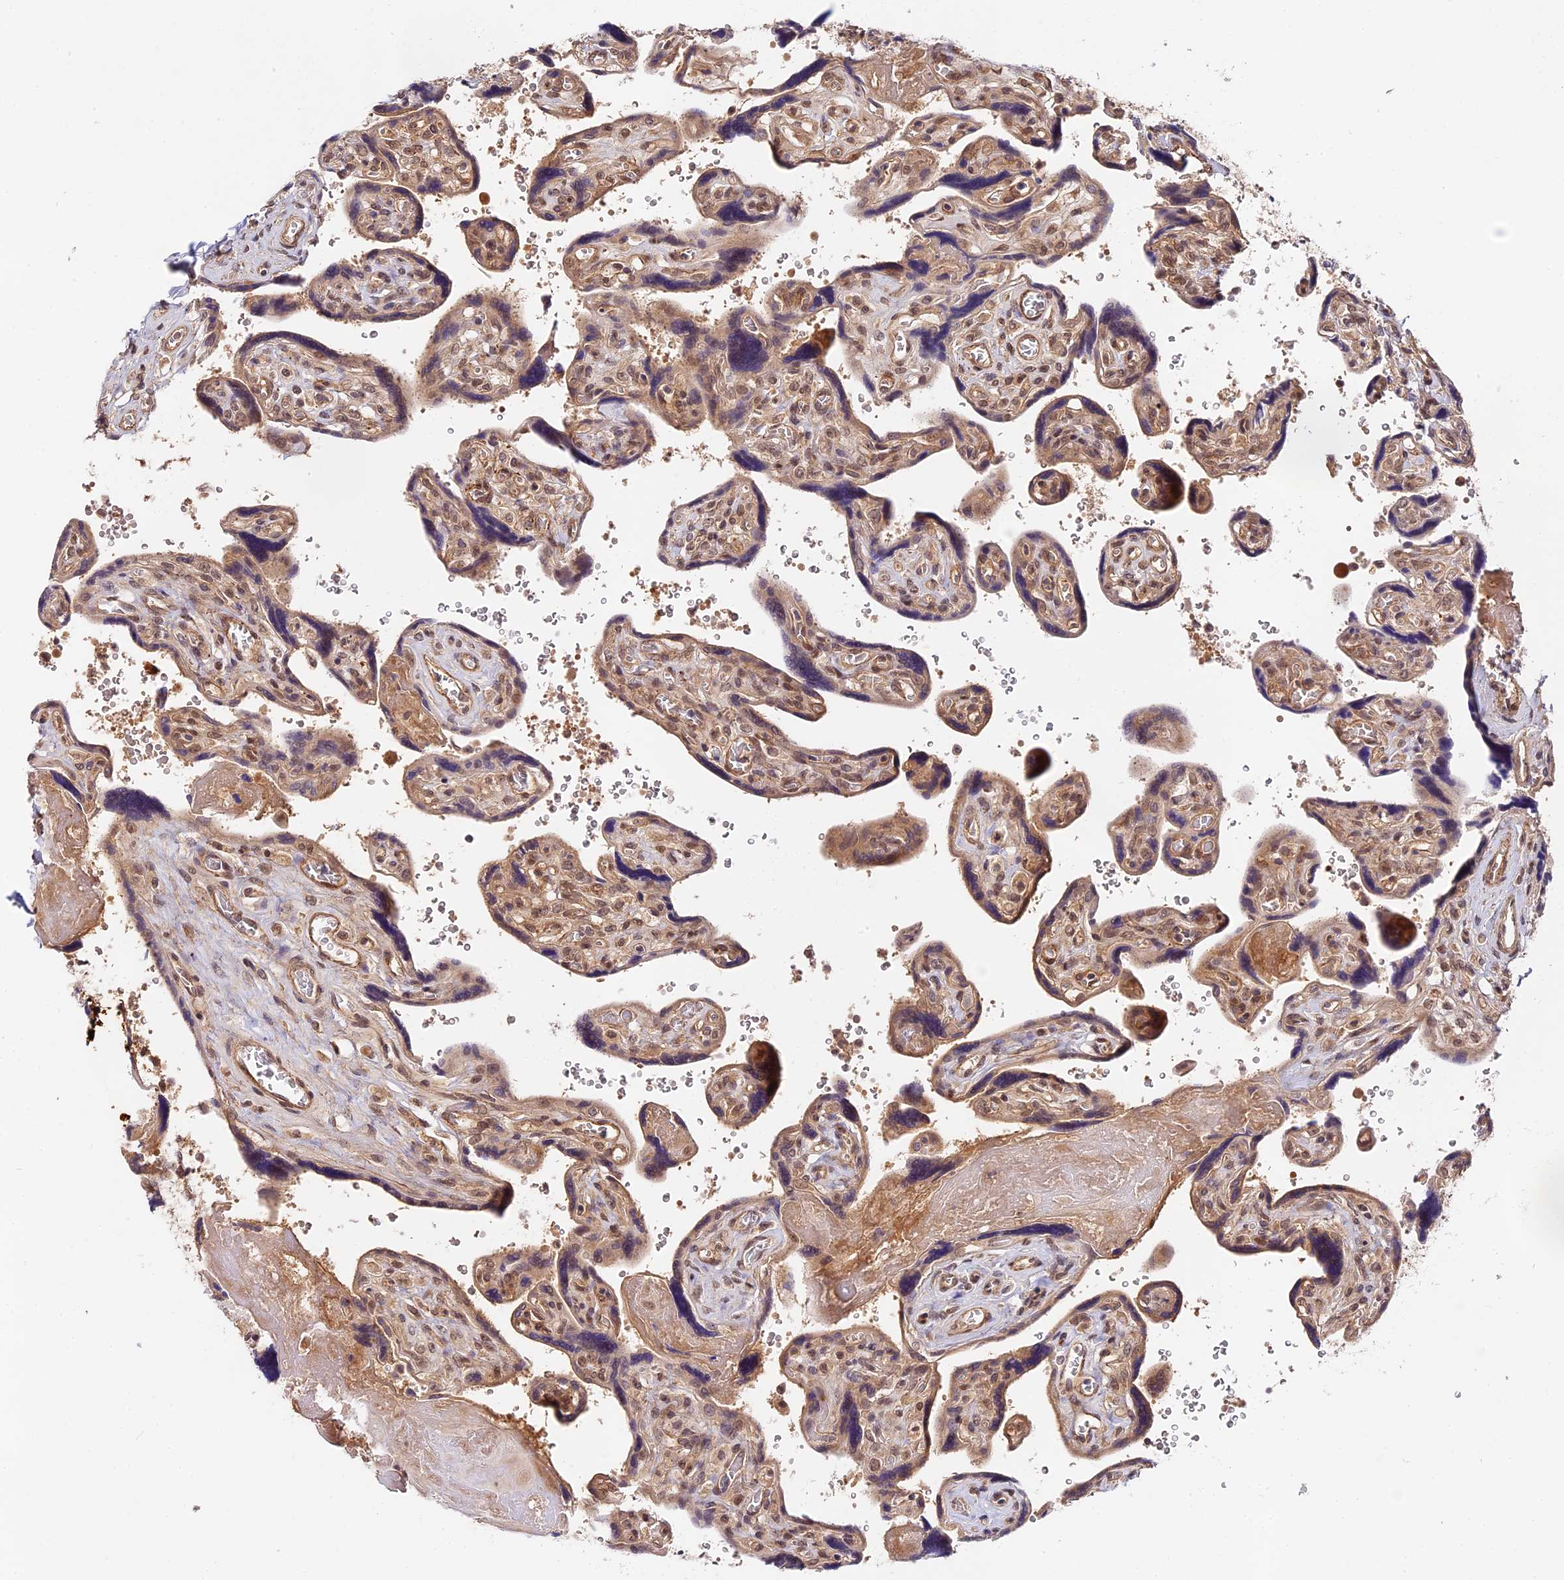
{"staining": {"intensity": "moderate", "quantity": "25%-75%", "location": "cytoplasmic/membranous,nuclear"}, "tissue": "placenta", "cell_type": "Trophoblastic cells", "image_type": "normal", "snomed": [{"axis": "morphology", "description": "Normal tissue, NOS"}, {"axis": "topography", "description": "Placenta"}], "caption": "Immunohistochemistry (IHC) (DAB) staining of benign human placenta displays moderate cytoplasmic/membranous,nuclear protein expression in about 25%-75% of trophoblastic cells.", "gene": "IMPACT", "patient": {"sex": "female", "age": 39}}